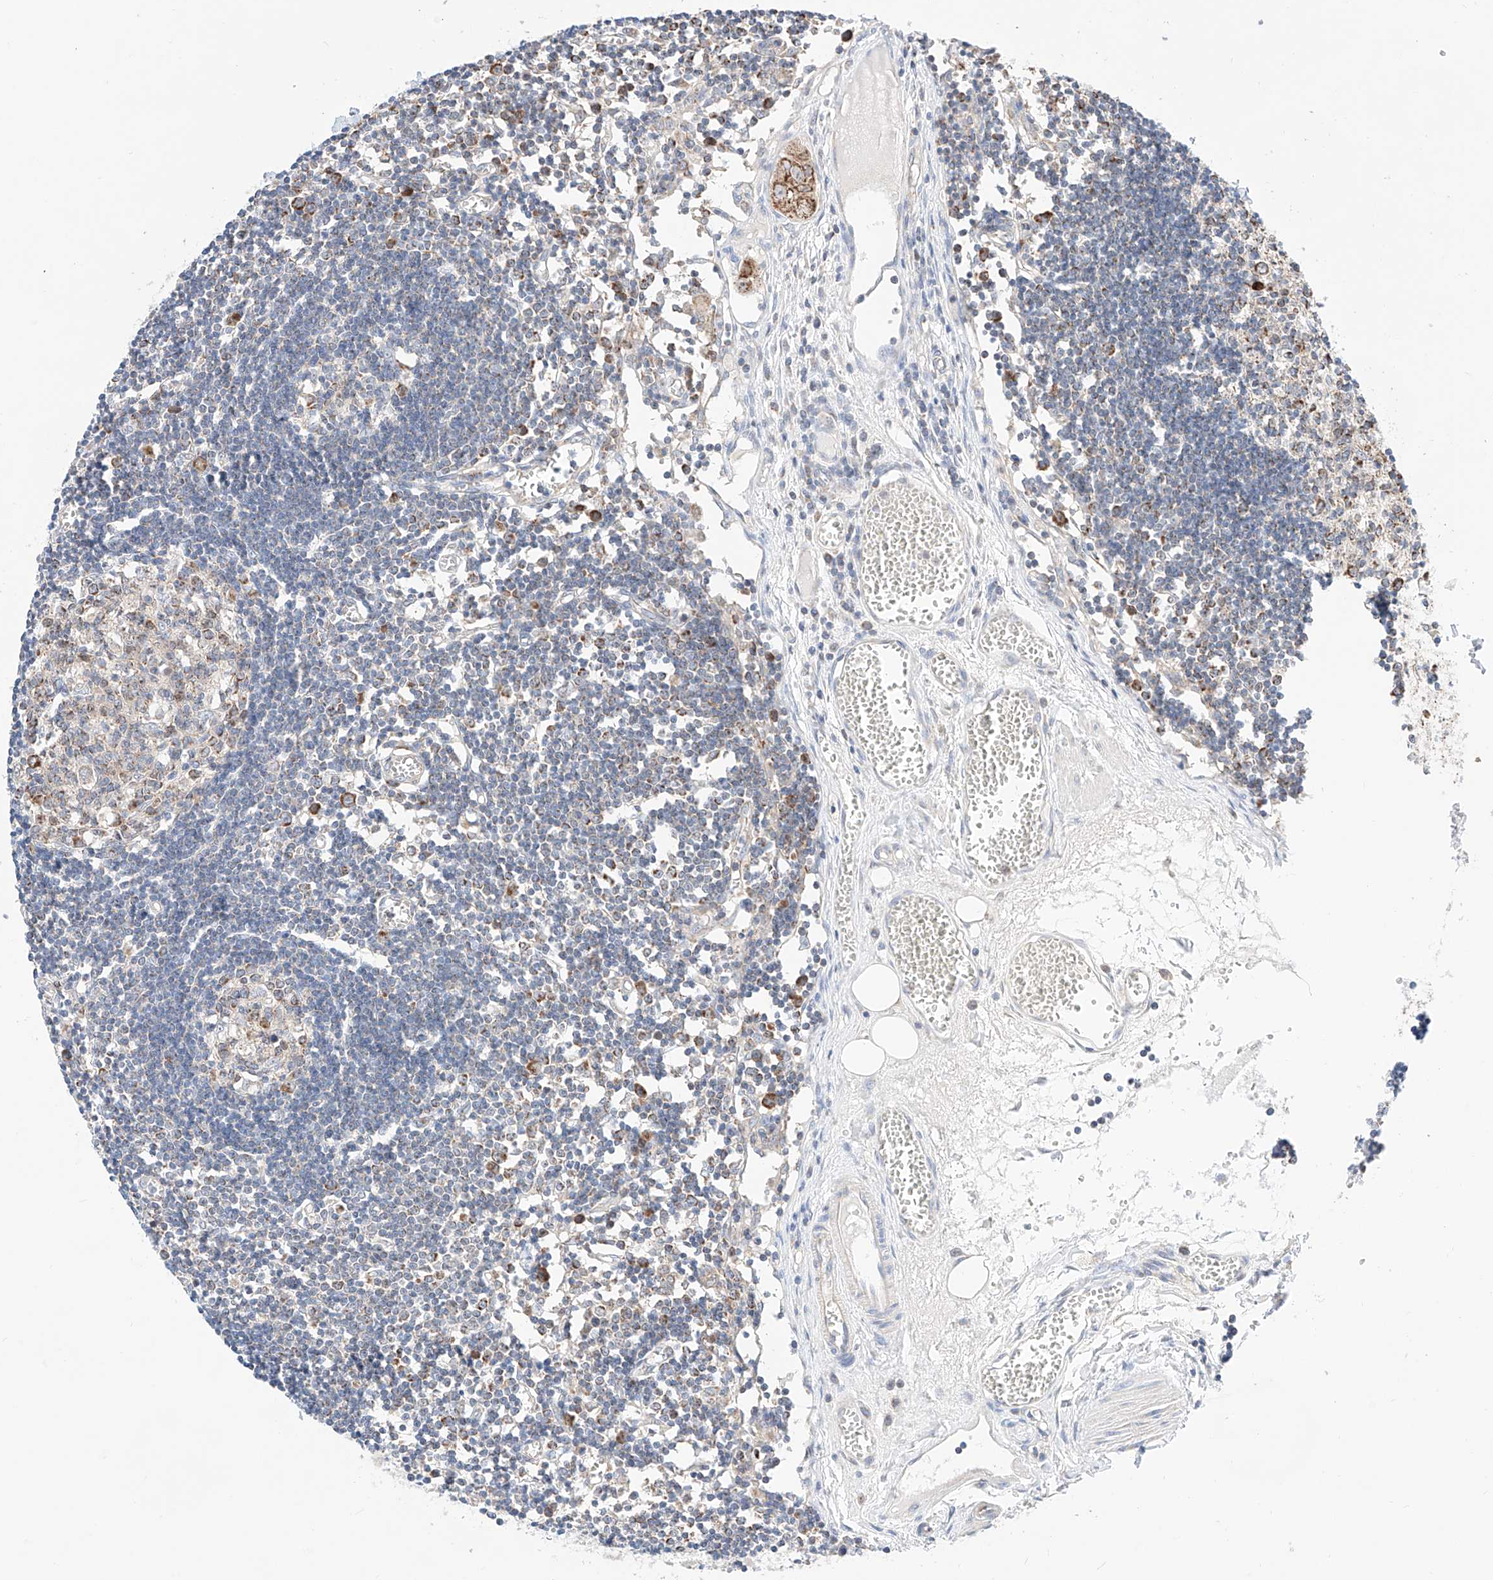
{"staining": {"intensity": "moderate", "quantity": "25%-75%", "location": "cytoplasmic/membranous"}, "tissue": "lymph node", "cell_type": "Germinal center cells", "image_type": "normal", "snomed": [{"axis": "morphology", "description": "Normal tissue, NOS"}, {"axis": "topography", "description": "Lymph node"}], "caption": "Germinal center cells display medium levels of moderate cytoplasmic/membranous positivity in approximately 25%-75% of cells in unremarkable human lymph node.", "gene": "KTI12", "patient": {"sex": "female", "age": 11}}